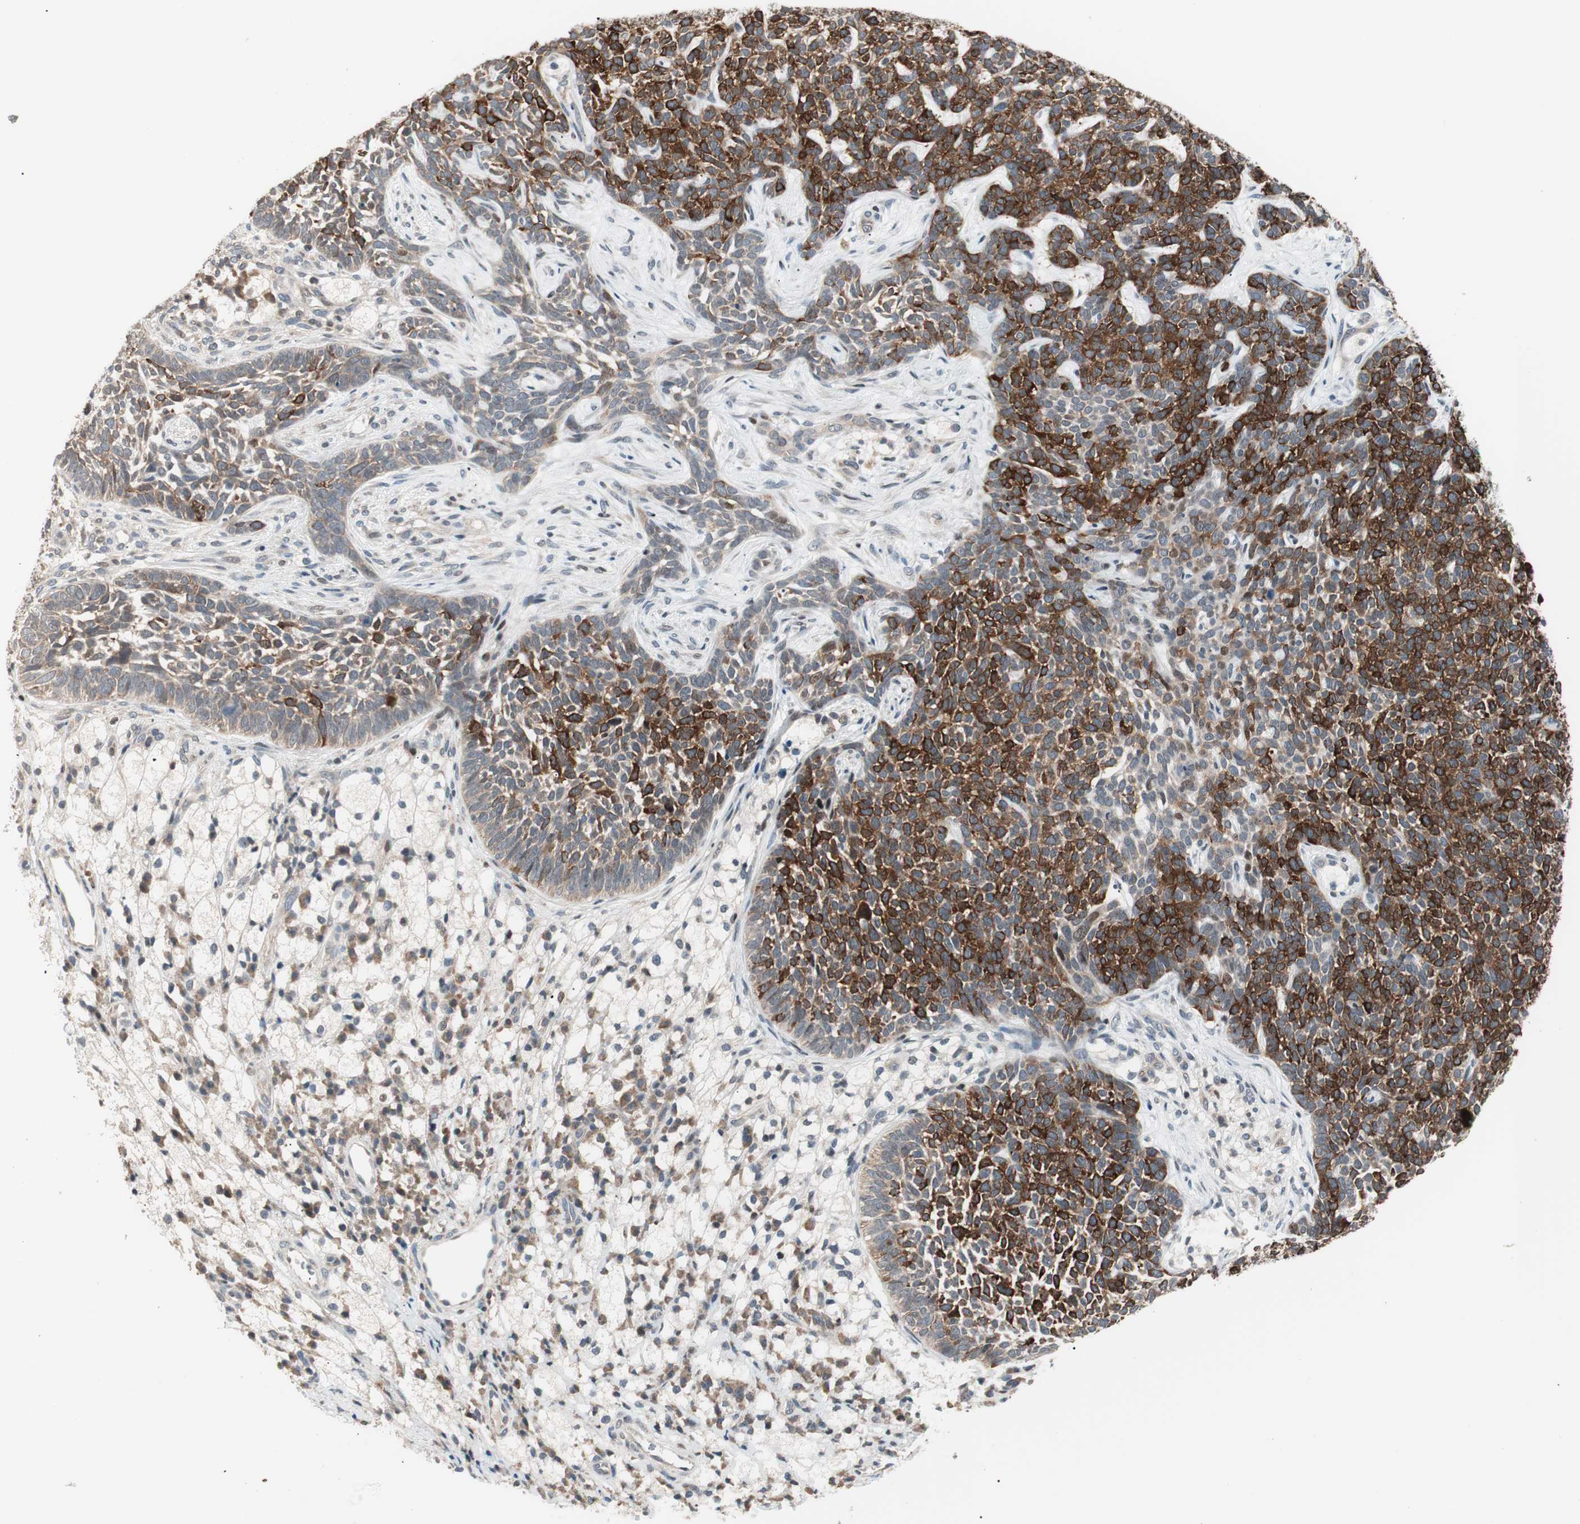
{"staining": {"intensity": "strong", "quantity": ">75%", "location": "cytoplasmic/membranous"}, "tissue": "skin cancer", "cell_type": "Tumor cells", "image_type": "cancer", "snomed": [{"axis": "morphology", "description": "Basal cell carcinoma"}, {"axis": "topography", "description": "Skin"}], "caption": "An immunohistochemistry (IHC) image of tumor tissue is shown. Protein staining in brown labels strong cytoplasmic/membranous positivity in basal cell carcinoma (skin) within tumor cells.", "gene": "POLH", "patient": {"sex": "female", "age": 84}}